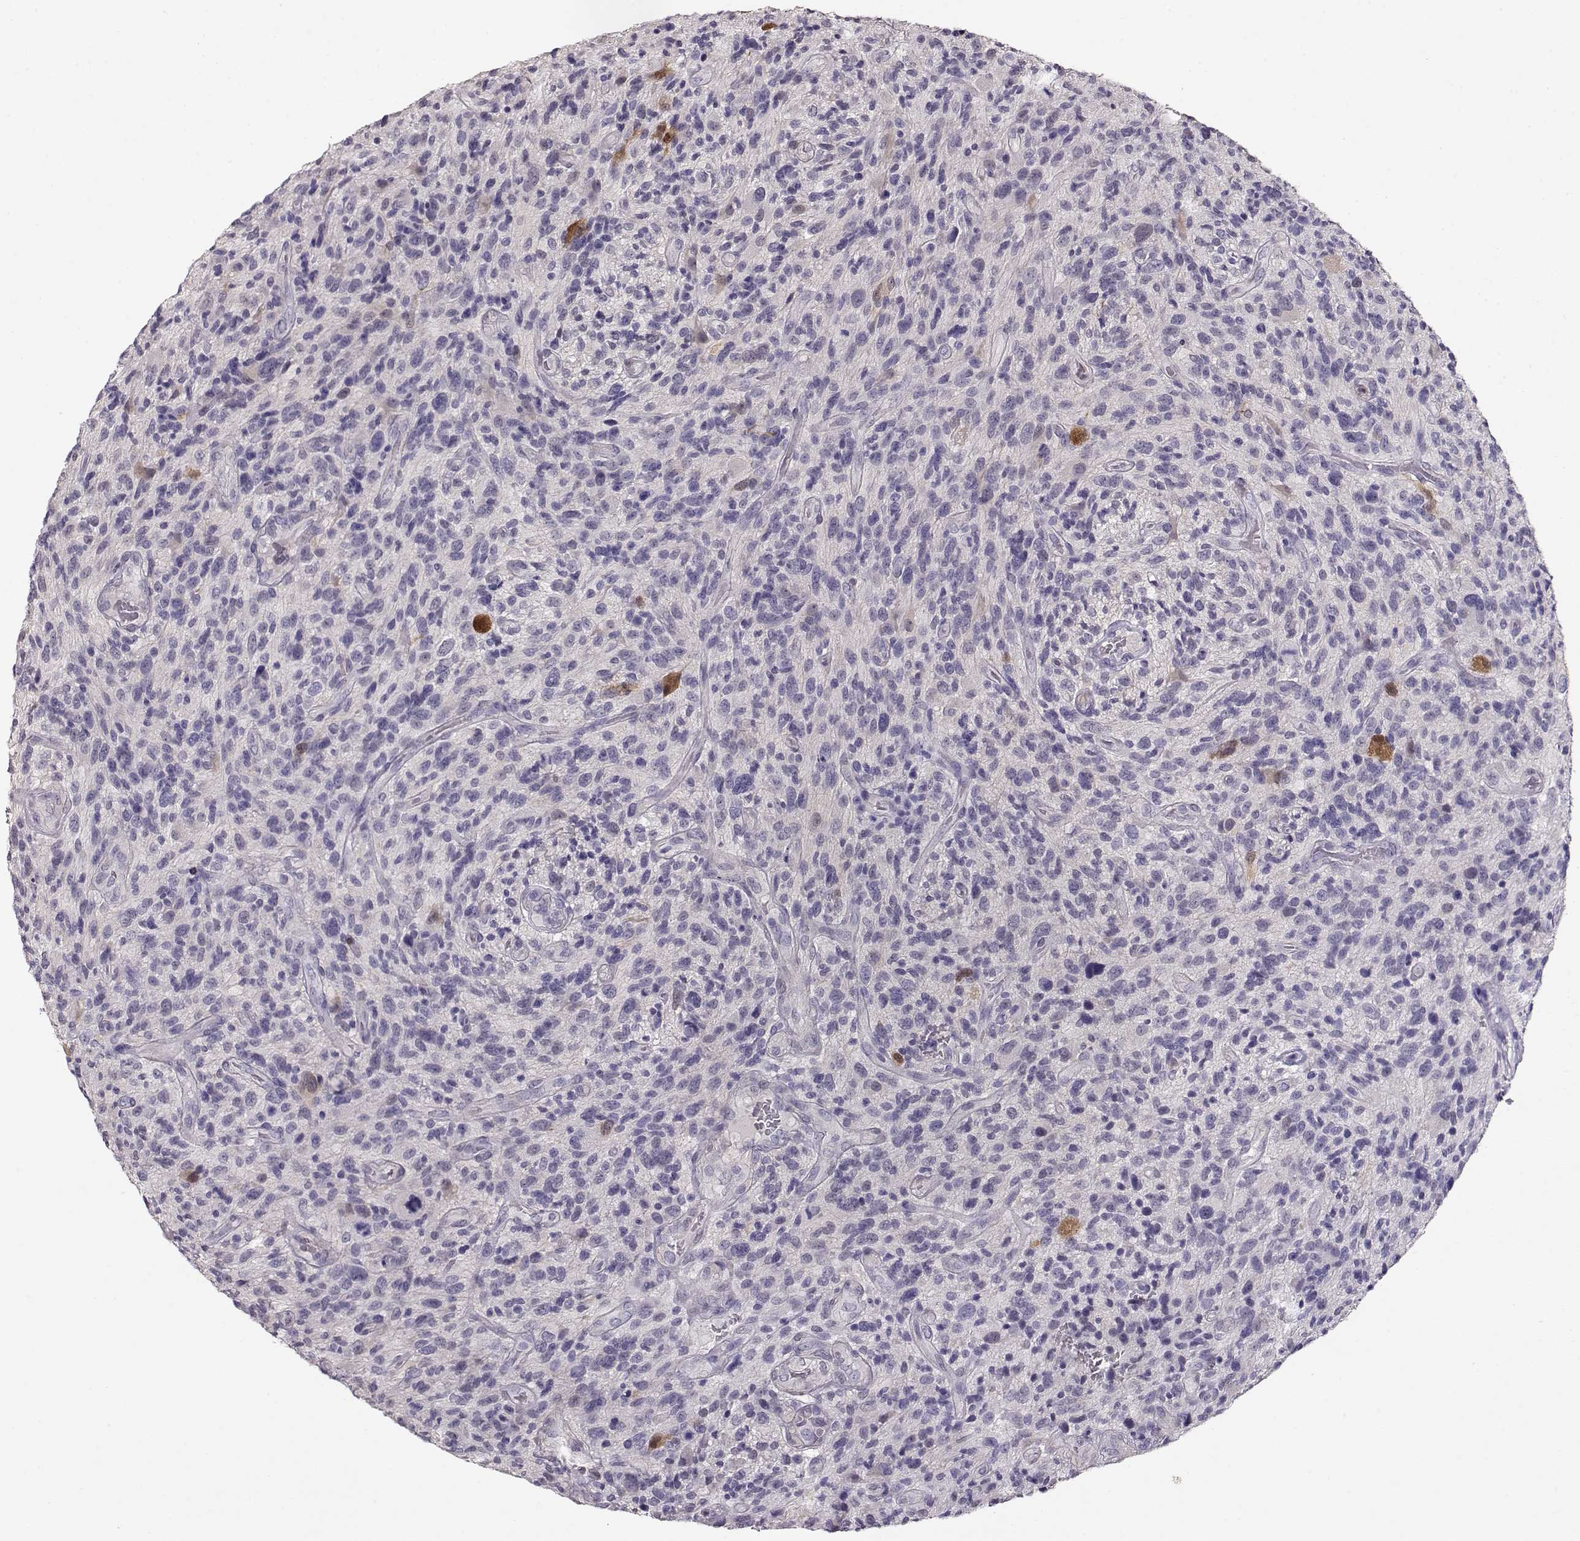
{"staining": {"intensity": "negative", "quantity": "none", "location": "none"}, "tissue": "glioma", "cell_type": "Tumor cells", "image_type": "cancer", "snomed": [{"axis": "morphology", "description": "Glioma, malignant, High grade"}, {"axis": "topography", "description": "Brain"}], "caption": "This is an immunohistochemistry (IHC) photomicrograph of human glioma. There is no positivity in tumor cells.", "gene": "CCR8", "patient": {"sex": "male", "age": 47}}